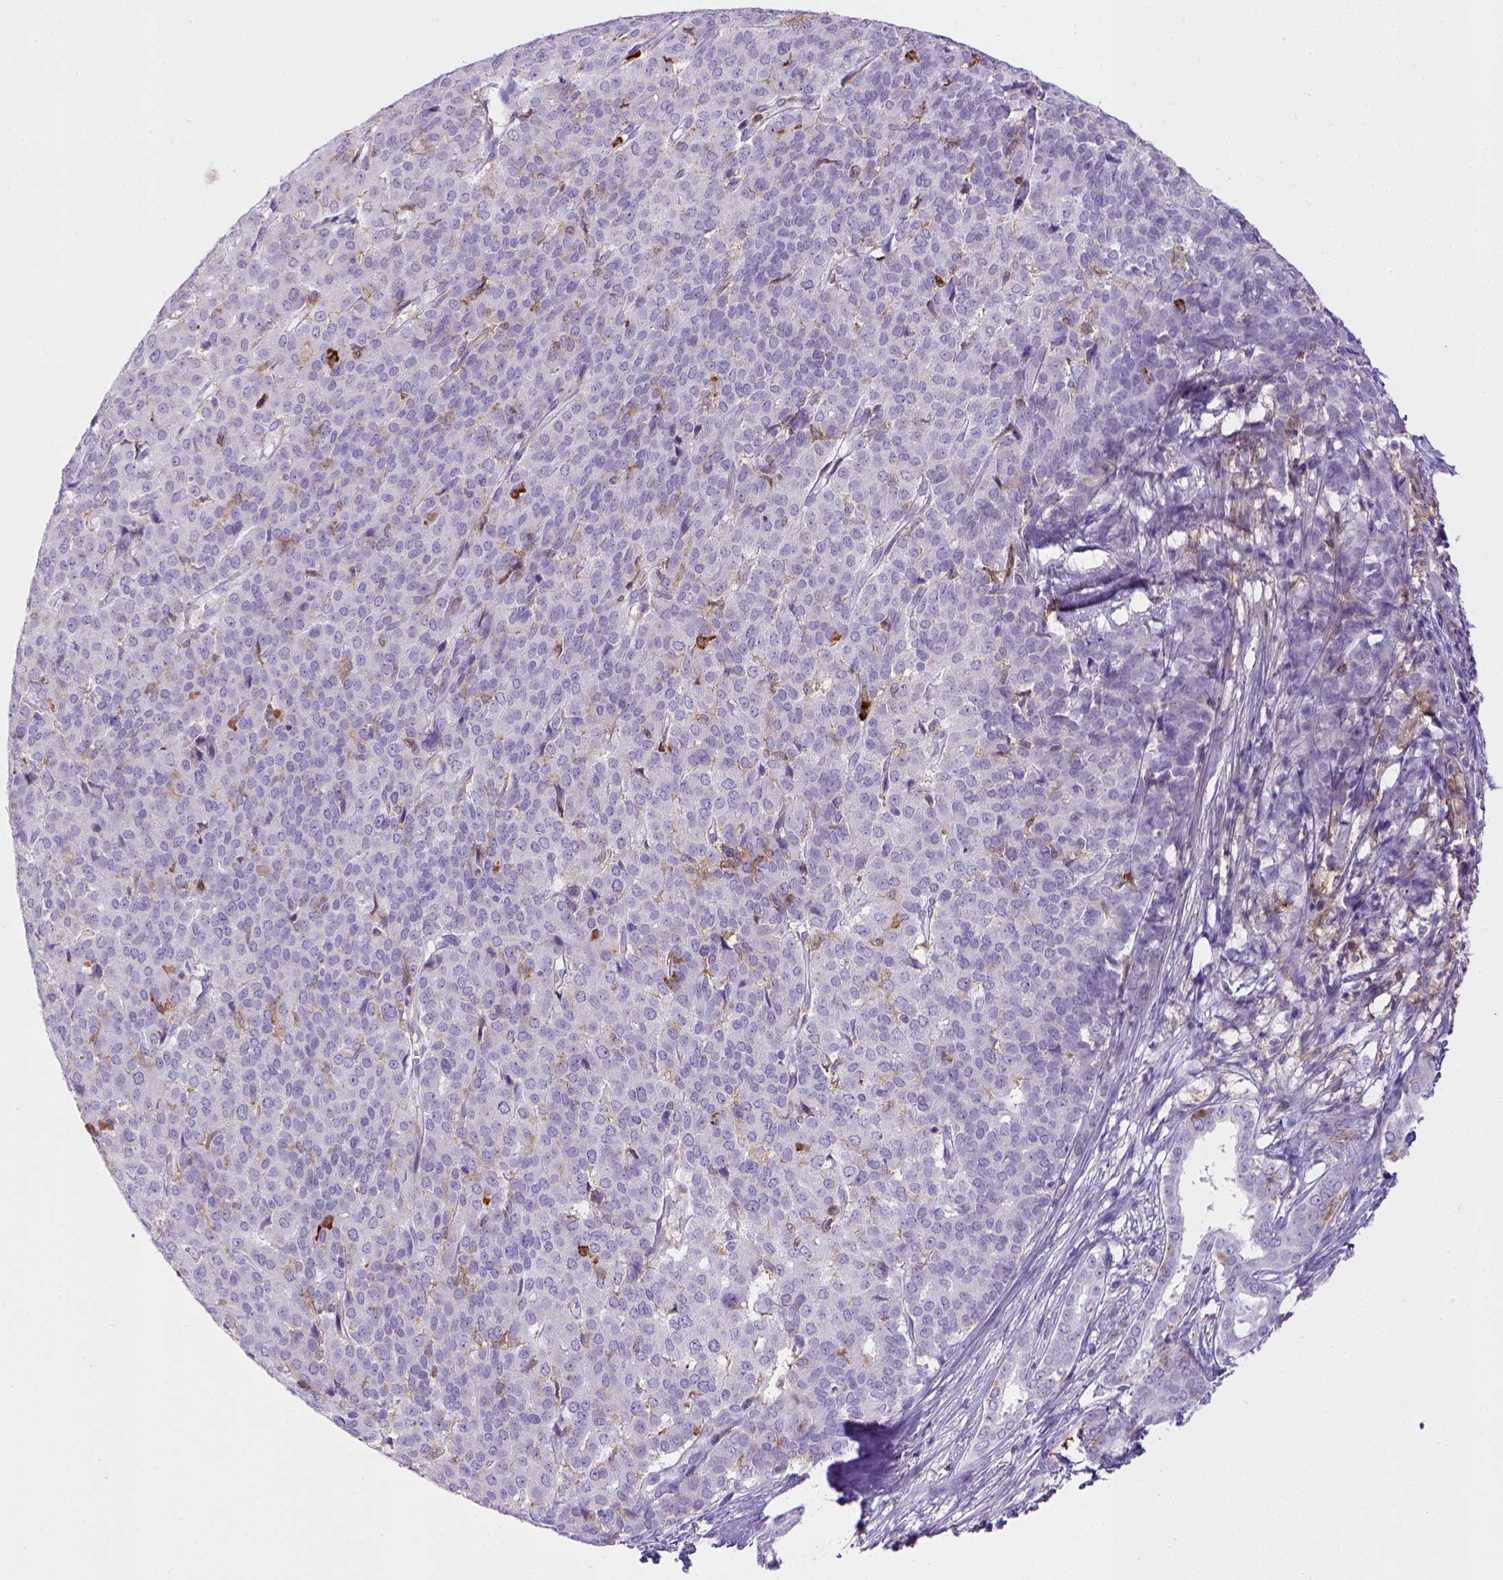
{"staining": {"intensity": "negative", "quantity": "none", "location": "none"}, "tissue": "liver cancer", "cell_type": "Tumor cells", "image_type": "cancer", "snomed": [{"axis": "morphology", "description": "Cholangiocarcinoma"}, {"axis": "topography", "description": "Liver"}], "caption": "Immunohistochemical staining of human liver cancer (cholangiocarcinoma) reveals no significant expression in tumor cells.", "gene": "ITGAM", "patient": {"sex": "female", "age": 47}}